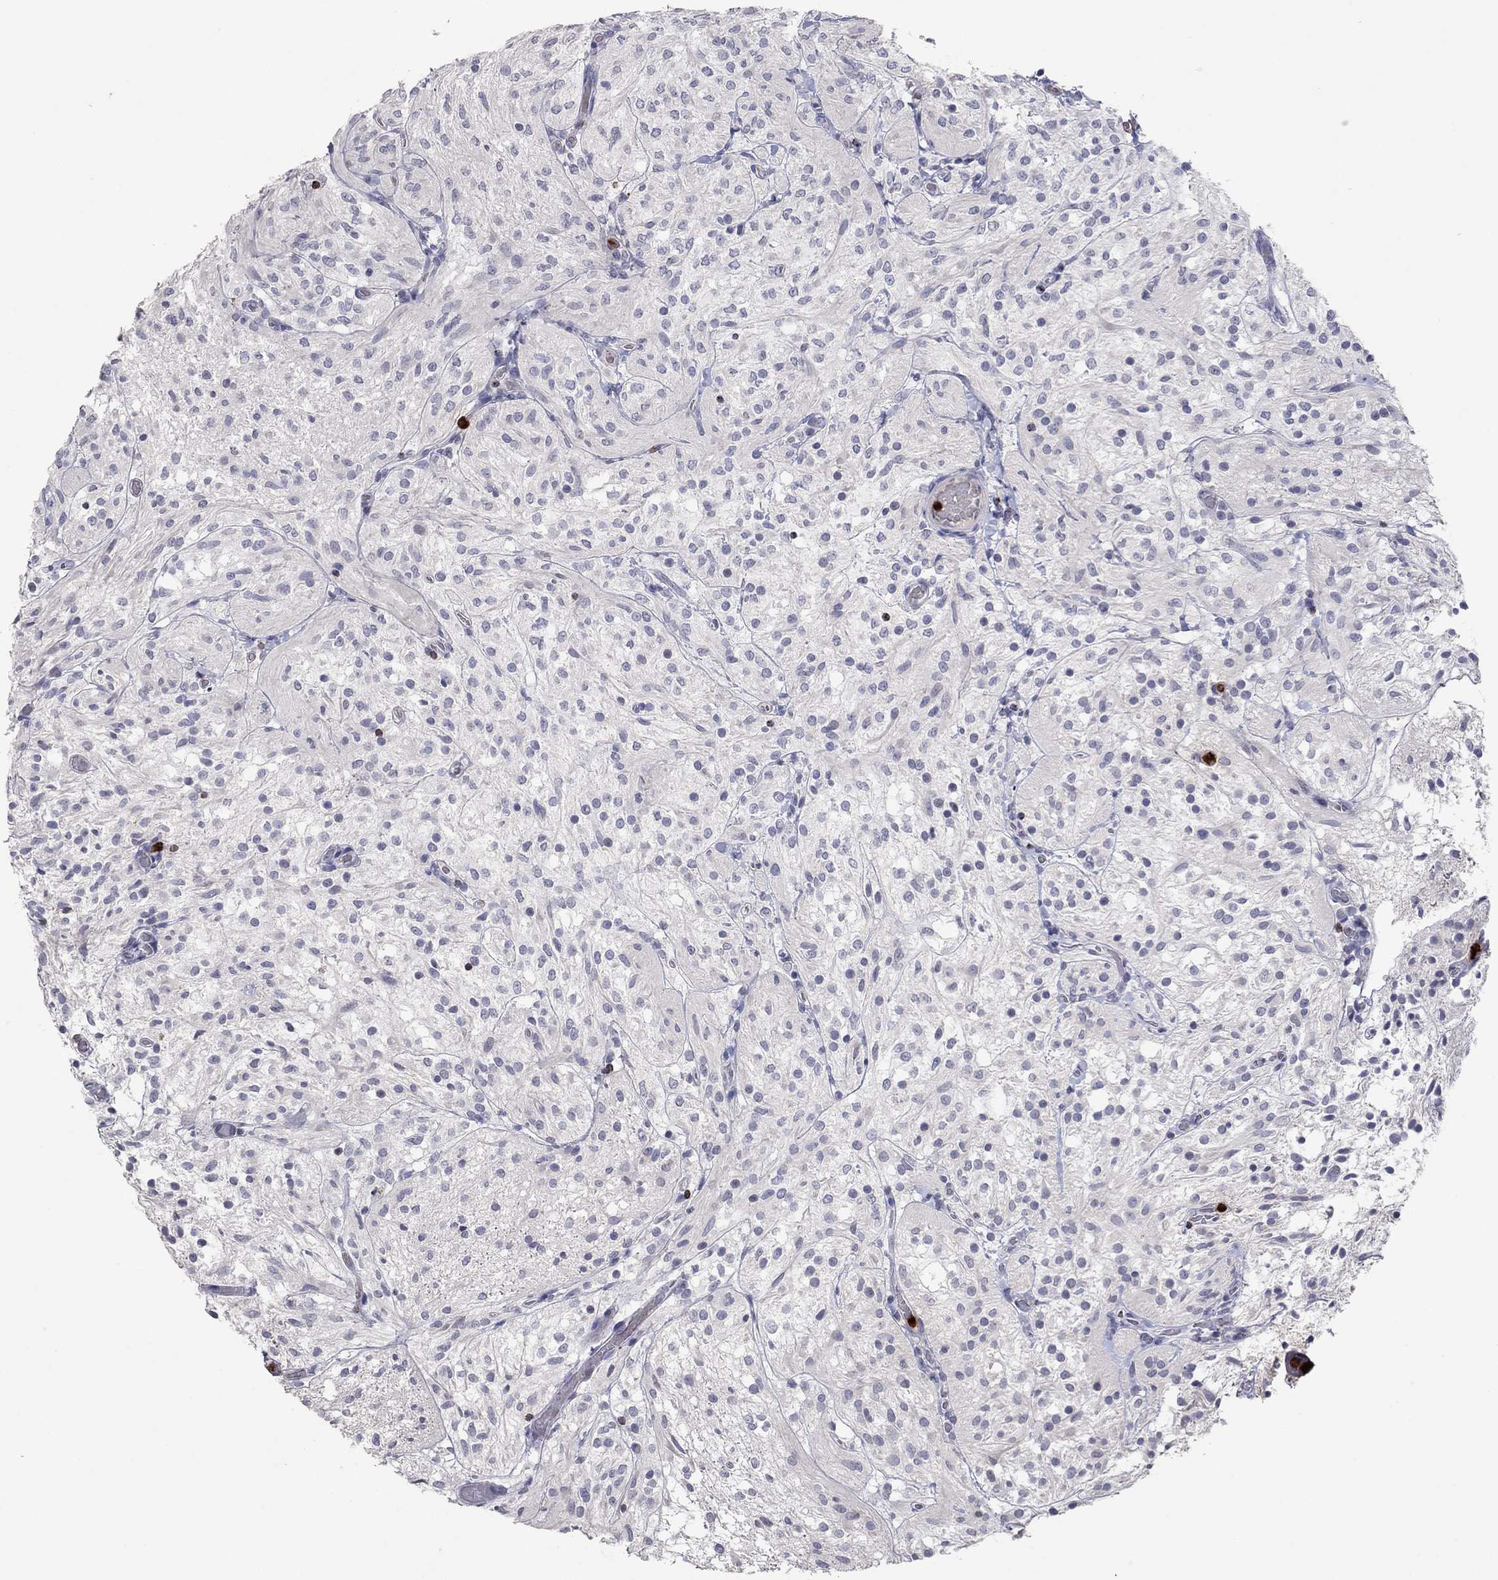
{"staining": {"intensity": "negative", "quantity": "none", "location": "none"}, "tissue": "glioma", "cell_type": "Tumor cells", "image_type": "cancer", "snomed": [{"axis": "morphology", "description": "Glioma, malignant, Low grade"}, {"axis": "topography", "description": "Brain"}], "caption": "This is a histopathology image of immunohistochemistry staining of glioma, which shows no staining in tumor cells.", "gene": "CCL5", "patient": {"sex": "male", "age": 3}}